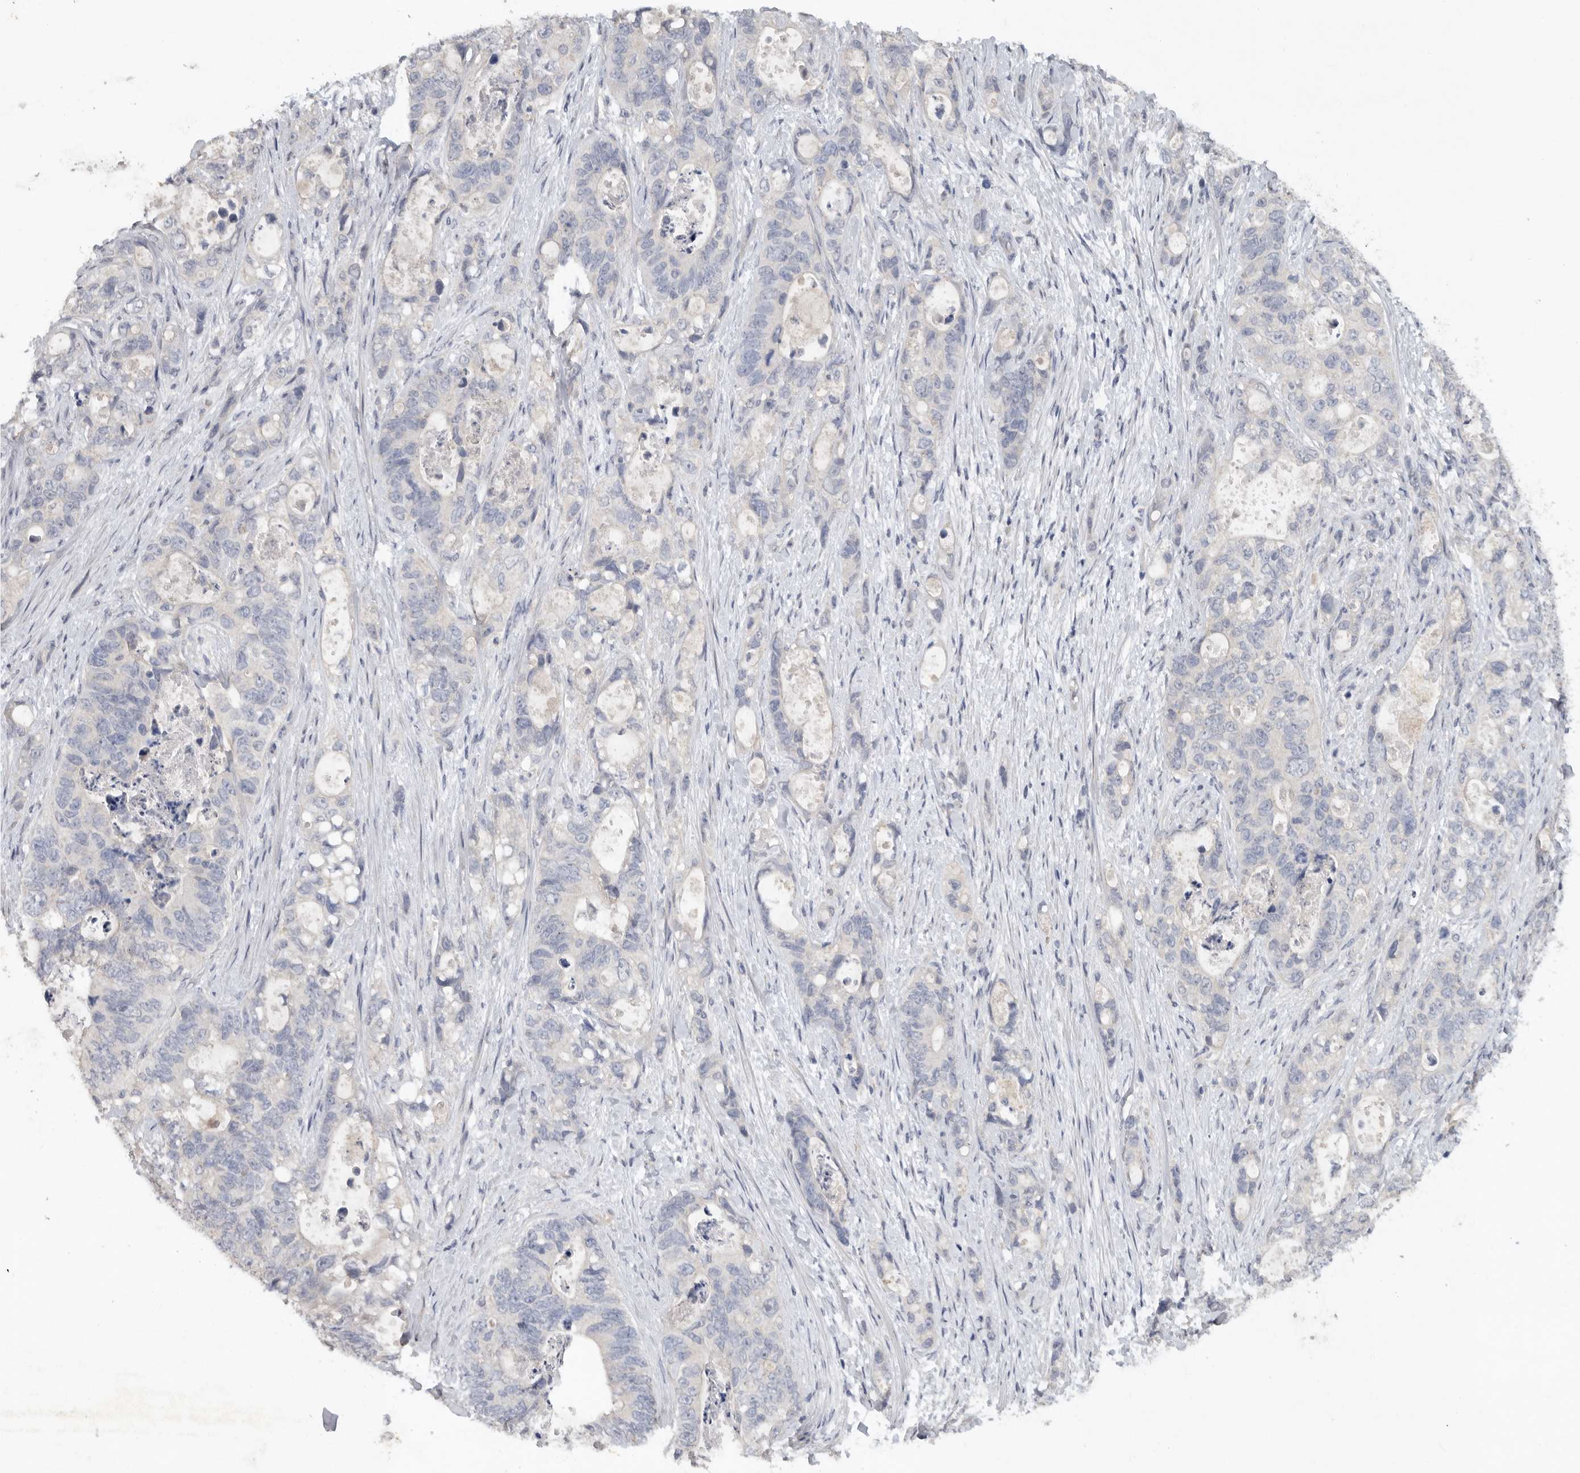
{"staining": {"intensity": "negative", "quantity": "none", "location": "none"}, "tissue": "stomach cancer", "cell_type": "Tumor cells", "image_type": "cancer", "snomed": [{"axis": "morphology", "description": "Normal tissue, NOS"}, {"axis": "morphology", "description": "Adenocarcinoma, NOS"}, {"axis": "topography", "description": "Stomach"}], "caption": "Adenocarcinoma (stomach) stained for a protein using immunohistochemistry (IHC) demonstrates no positivity tumor cells.", "gene": "REG4", "patient": {"sex": "female", "age": 89}}